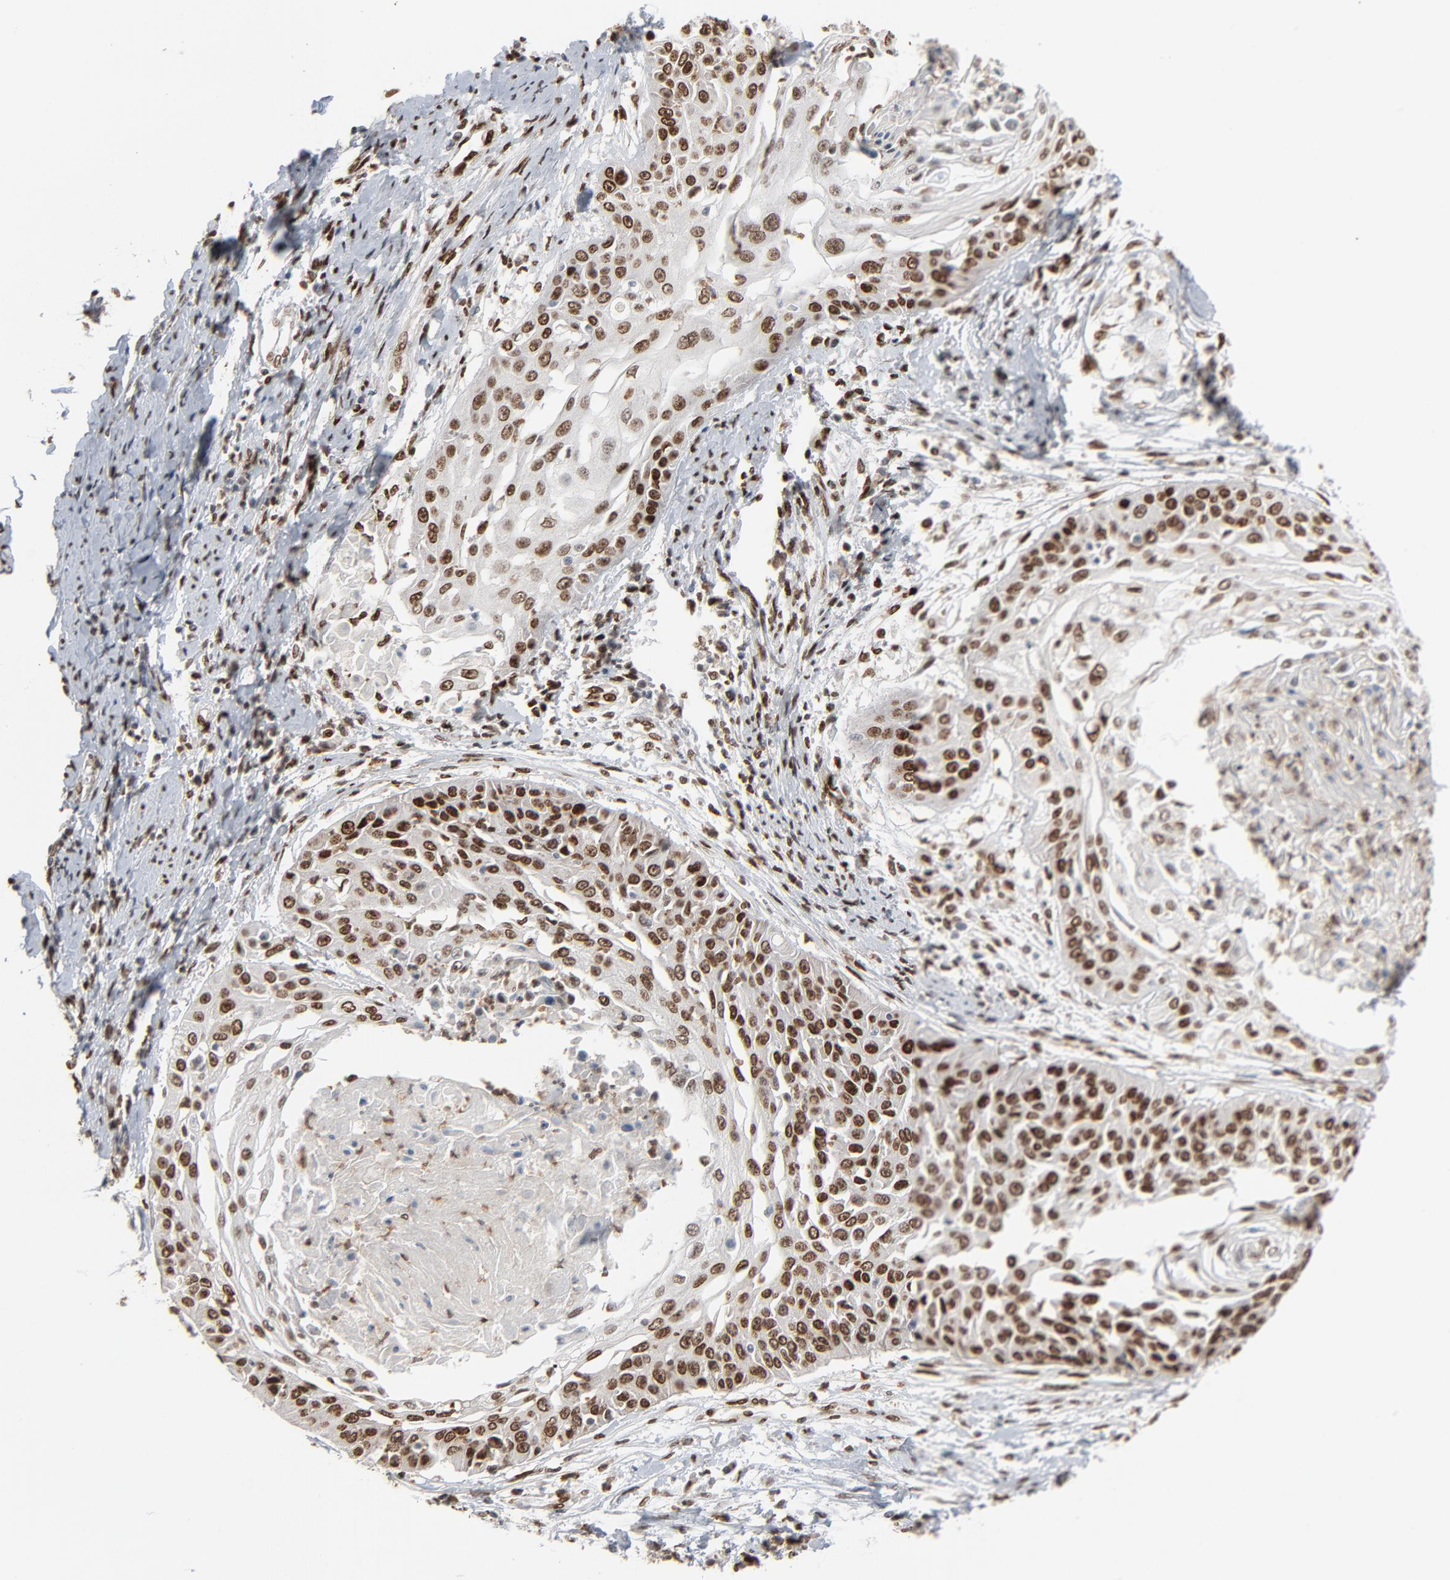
{"staining": {"intensity": "strong", "quantity": ">75%", "location": "nuclear"}, "tissue": "cervical cancer", "cell_type": "Tumor cells", "image_type": "cancer", "snomed": [{"axis": "morphology", "description": "Squamous cell carcinoma, NOS"}, {"axis": "topography", "description": "Cervix"}], "caption": "Immunohistochemical staining of cervical squamous cell carcinoma displays high levels of strong nuclear protein positivity in approximately >75% of tumor cells.", "gene": "CUX1", "patient": {"sex": "female", "age": 64}}